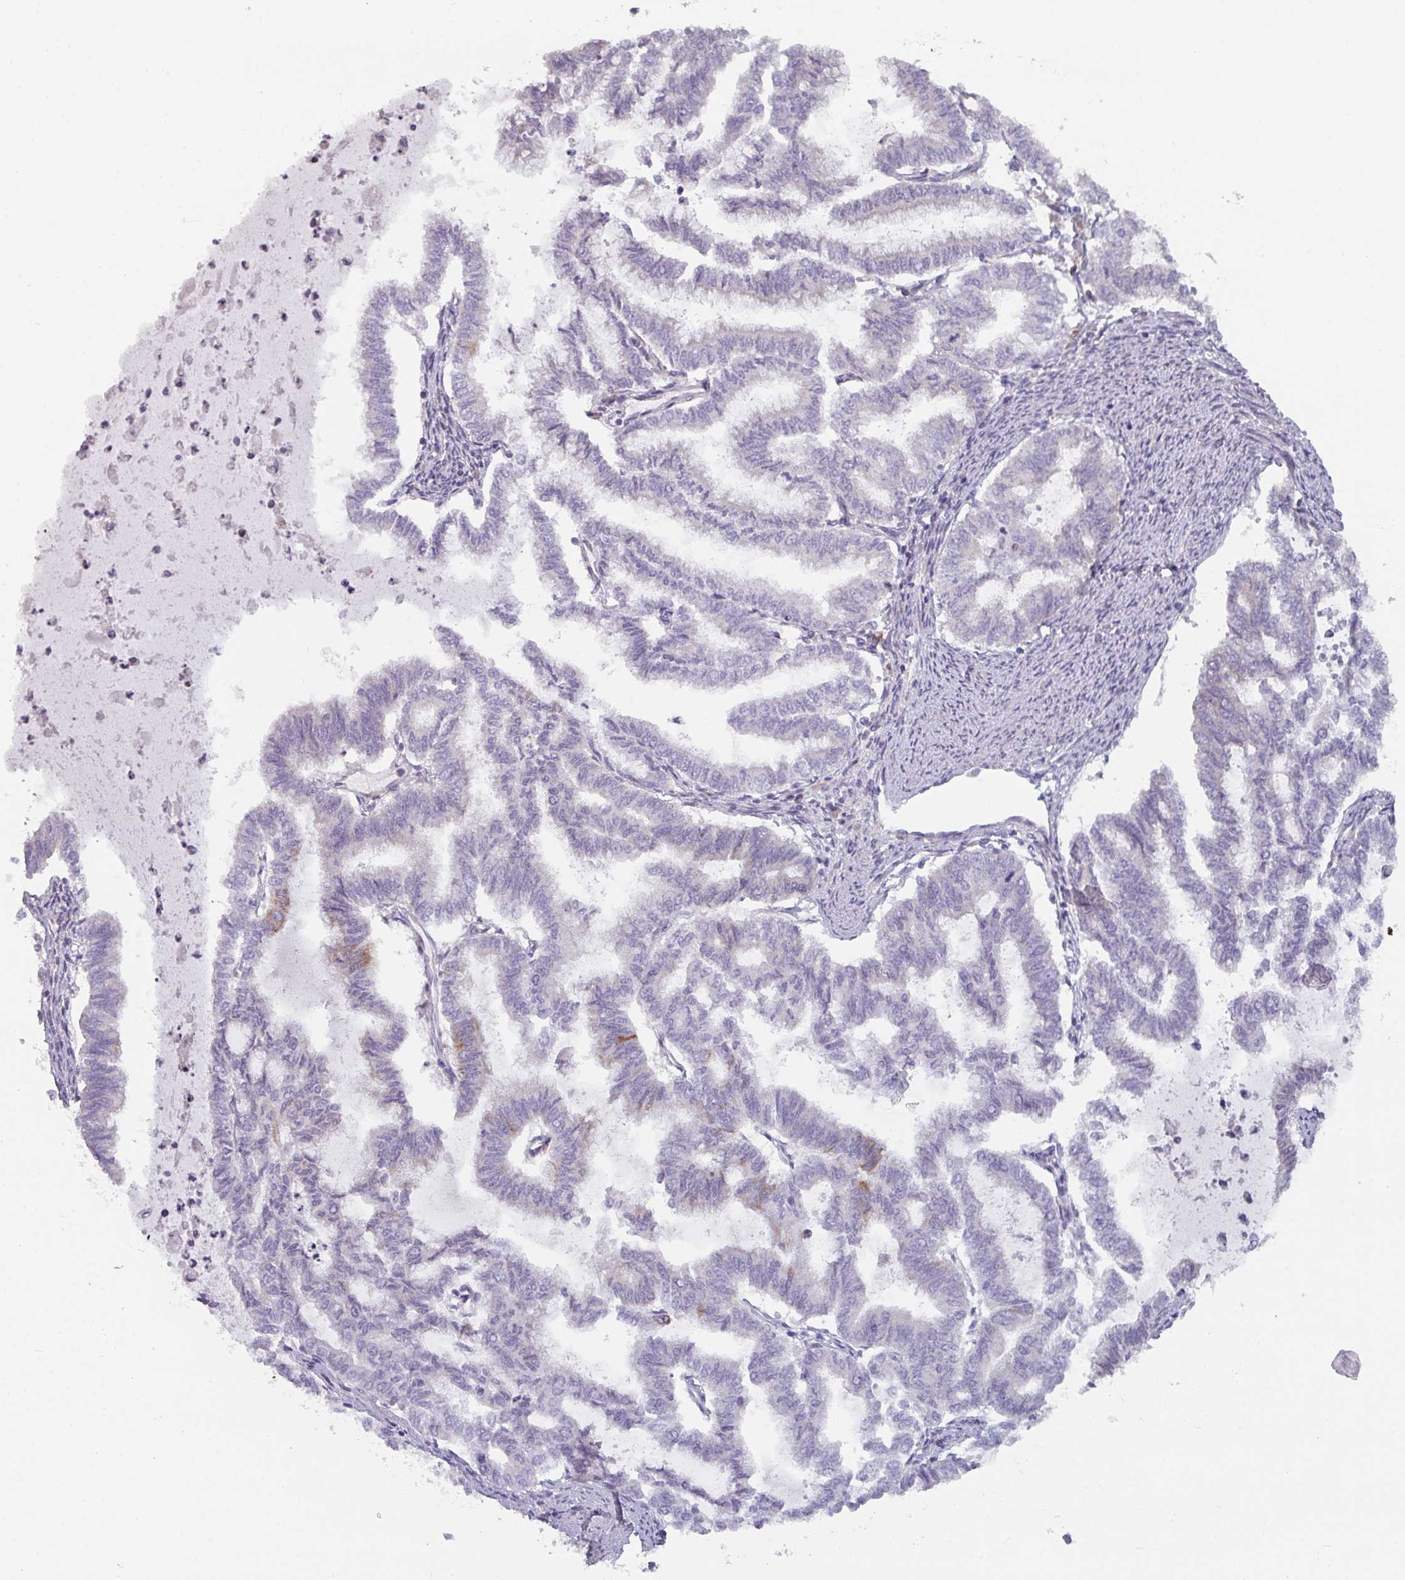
{"staining": {"intensity": "negative", "quantity": "none", "location": "none"}, "tissue": "endometrial cancer", "cell_type": "Tumor cells", "image_type": "cancer", "snomed": [{"axis": "morphology", "description": "Adenocarcinoma, NOS"}, {"axis": "topography", "description": "Endometrium"}], "caption": "Endometrial adenocarcinoma stained for a protein using IHC displays no staining tumor cells.", "gene": "TAPT1", "patient": {"sex": "female", "age": 79}}